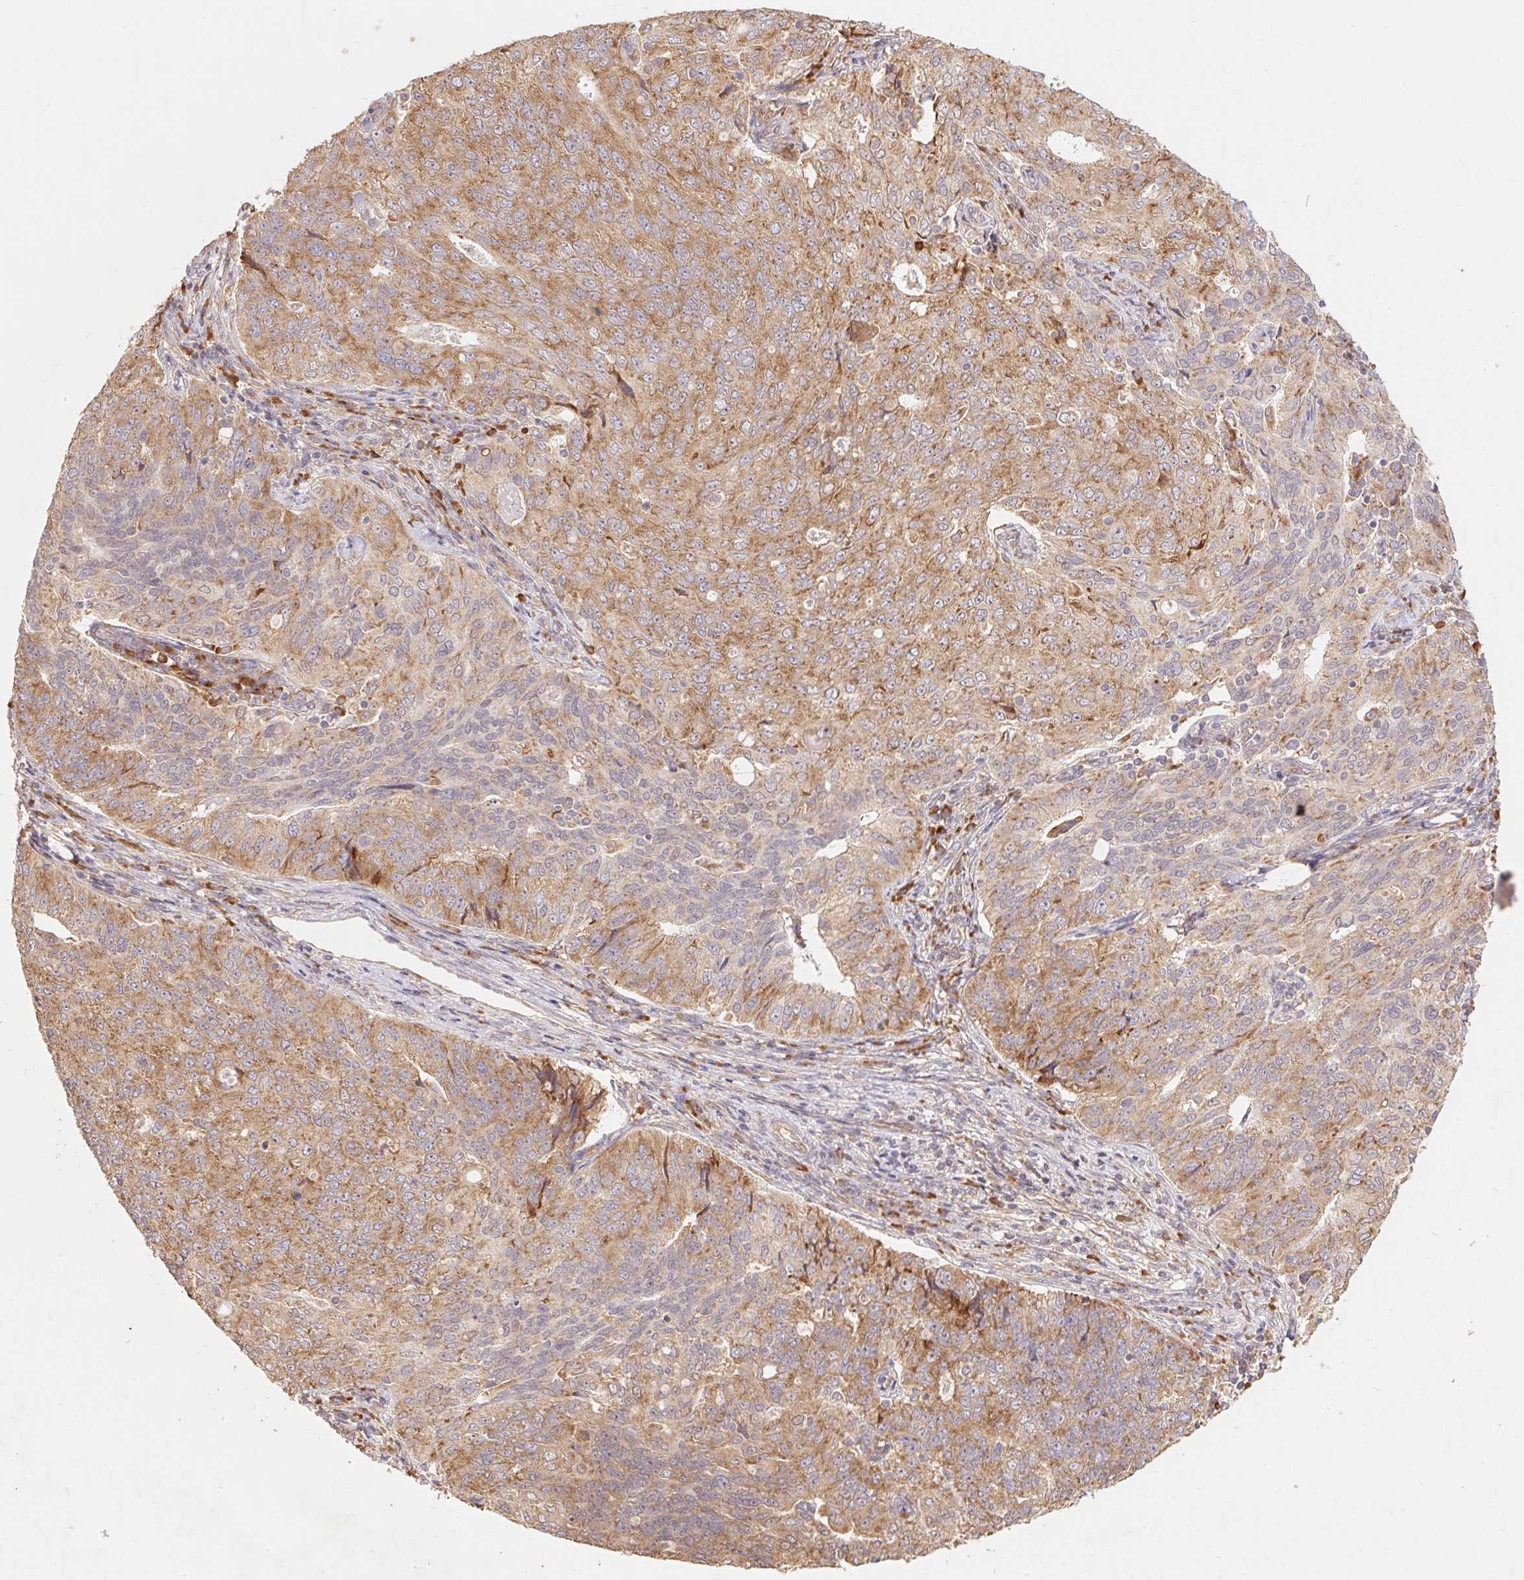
{"staining": {"intensity": "moderate", "quantity": ">75%", "location": "cytoplasmic/membranous"}, "tissue": "endometrial cancer", "cell_type": "Tumor cells", "image_type": "cancer", "snomed": [{"axis": "morphology", "description": "Adenocarcinoma, NOS"}, {"axis": "topography", "description": "Endometrium"}], "caption": "The immunohistochemical stain highlights moderate cytoplasmic/membranous expression in tumor cells of endometrial cancer tissue.", "gene": "RPL27A", "patient": {"sex": "female", "age": 43}}